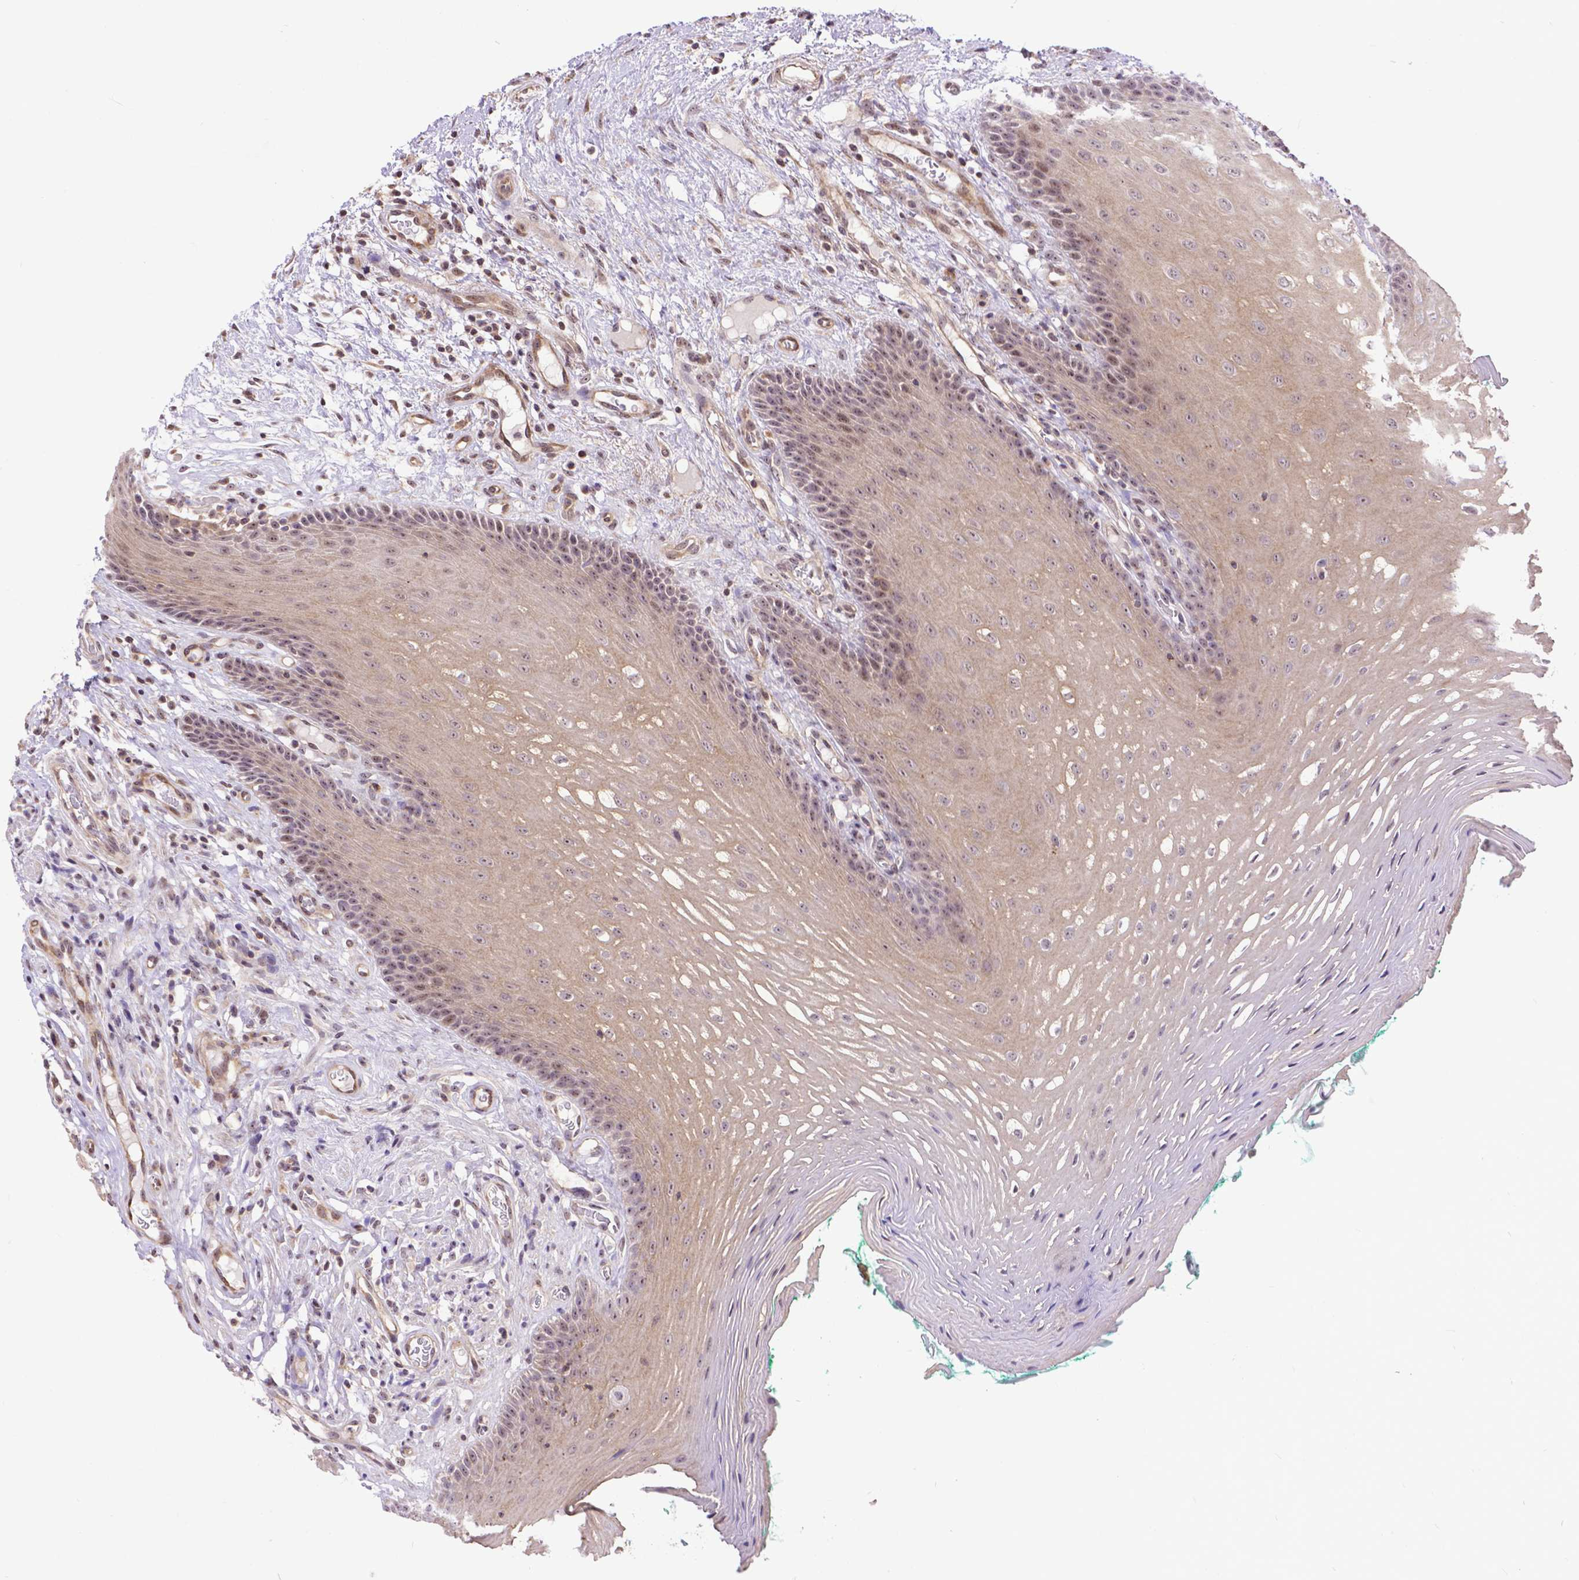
{"staining": {"intensity": "weak", "quantity": "25%-75%", "location": "cytoplasmic/membranous,nuclear"}, "tissue": "oral mucosa", "cell_type": "Squamous epithelial cells", "image_type": "normal", "snomed": [{"axis": "morphology", "description": "Normal tissue, NOS"}, {"axis": "morphology", "description": "Squamous cell carcinoma, NOS"}, {"axis": "topography", "description": "Oral tissue"}, {"axis": "topography", "description": "Head-Neck"}], "caption": "An image of human oral mucosa stained for a protein demonstrates weak cytoplasmic/membranous,nuclear brown staining in squamous epithelial cells.", "gene": "TMEM135", "patient": {"sex": "male", "age": 78}}